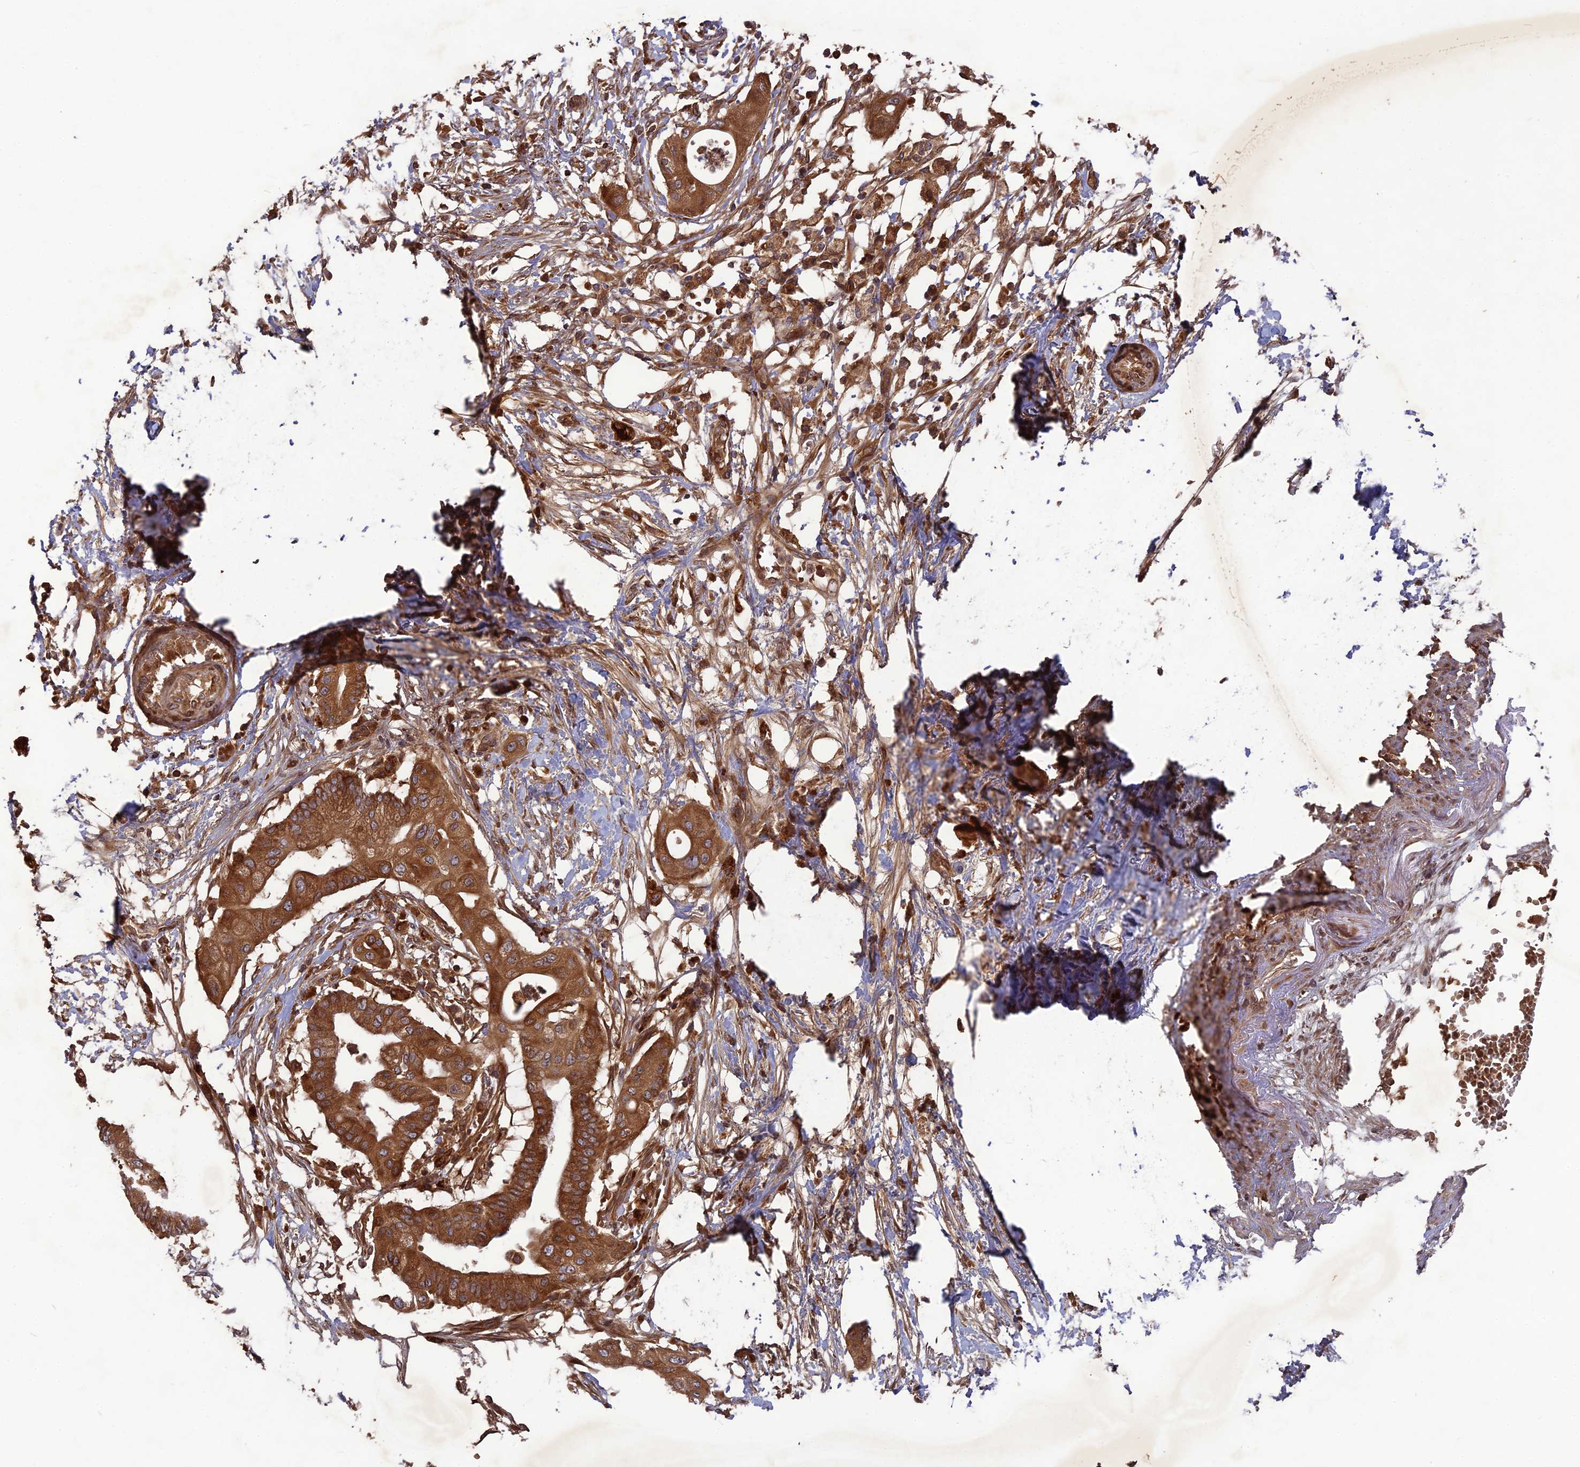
{"staining": {"intensity": "strong", "quantity": ">75%", "location": "cytoplasmic/membranous"}, "tissue": "pancreatic cancer", "cell_type": "Tumor cells", "image_type": "cancer", "snomed": [{"axis": "morphology", "description": "Adenocarcinoma, NOS"}, {"axis": "topography", "description": "Pancreas"}], "caption": "A brown stain highlights strong cytoplasmic/membranous staining of a protein in pancreatic cancer (adenocarcinoma) tumor cells.", "gene": "TMUB2", "patient": {"sex": "male", "age": 68}}